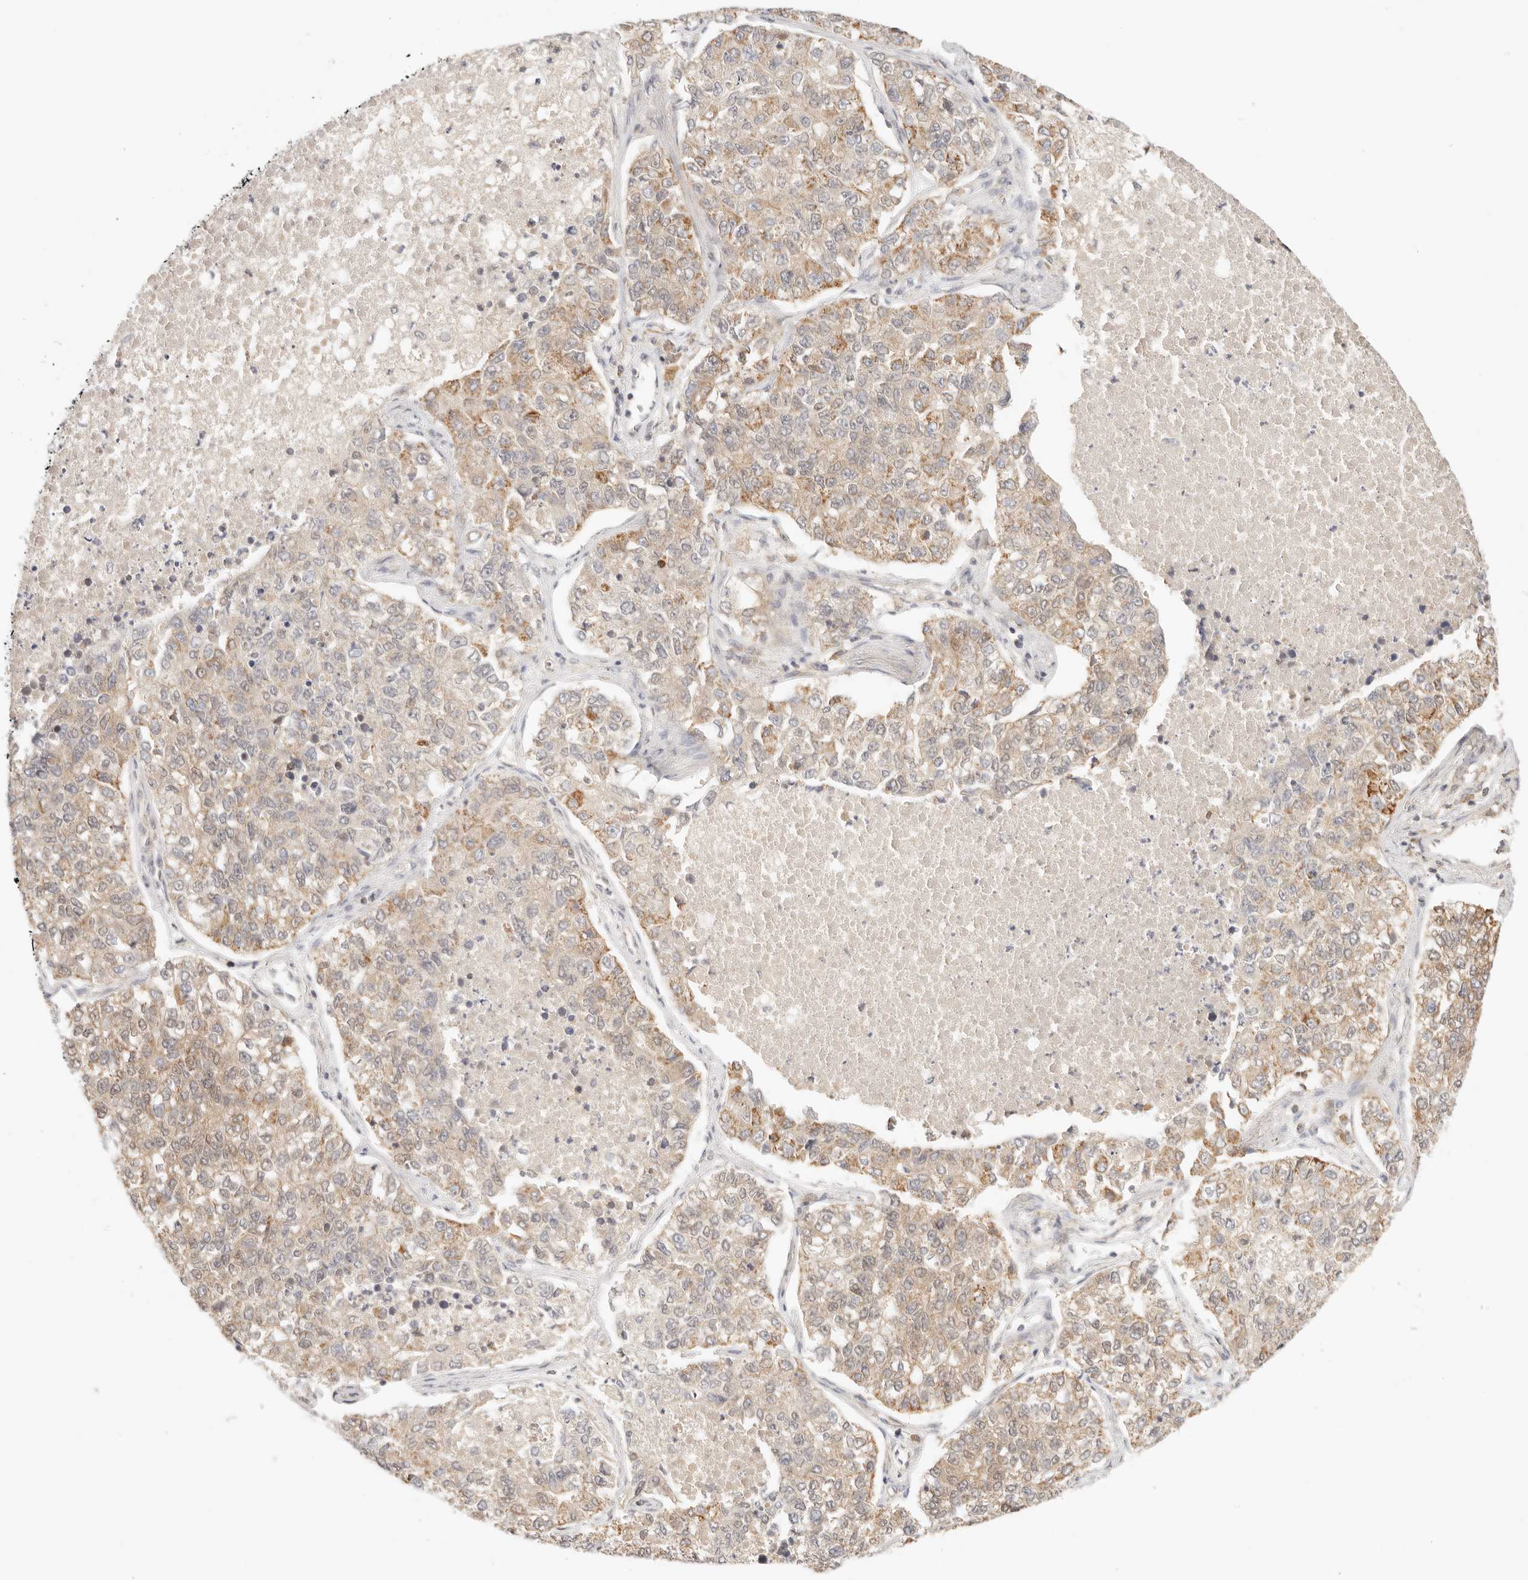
{"staining": {"intensity": "moderate", "quantity": "25%-75%", "location": "cytoplasmic/membranous"}, "tissue": "lung cancer", "cell_type": "Tumor cells", "image_type": "cancer", "snomed": [{"axis": "morphology", "description": "Adenocarcinoma, NOS"}, {"axis": "topography", "description": "Lung"}], "caption": "Immunohistochemistry photomicrograph of neoplastic tissue: human lung cancer (adenocarcinoma) stained using immunohistochemistry (IHC) exhibits medium levels of moderate protein expression localized specifically in the cytoplasmic/membranous of tumor cells, appearing as a cytoplasmic/membranous brown color.", "gene": "COA6", "patient": {"sex": "male", "age": 49}}